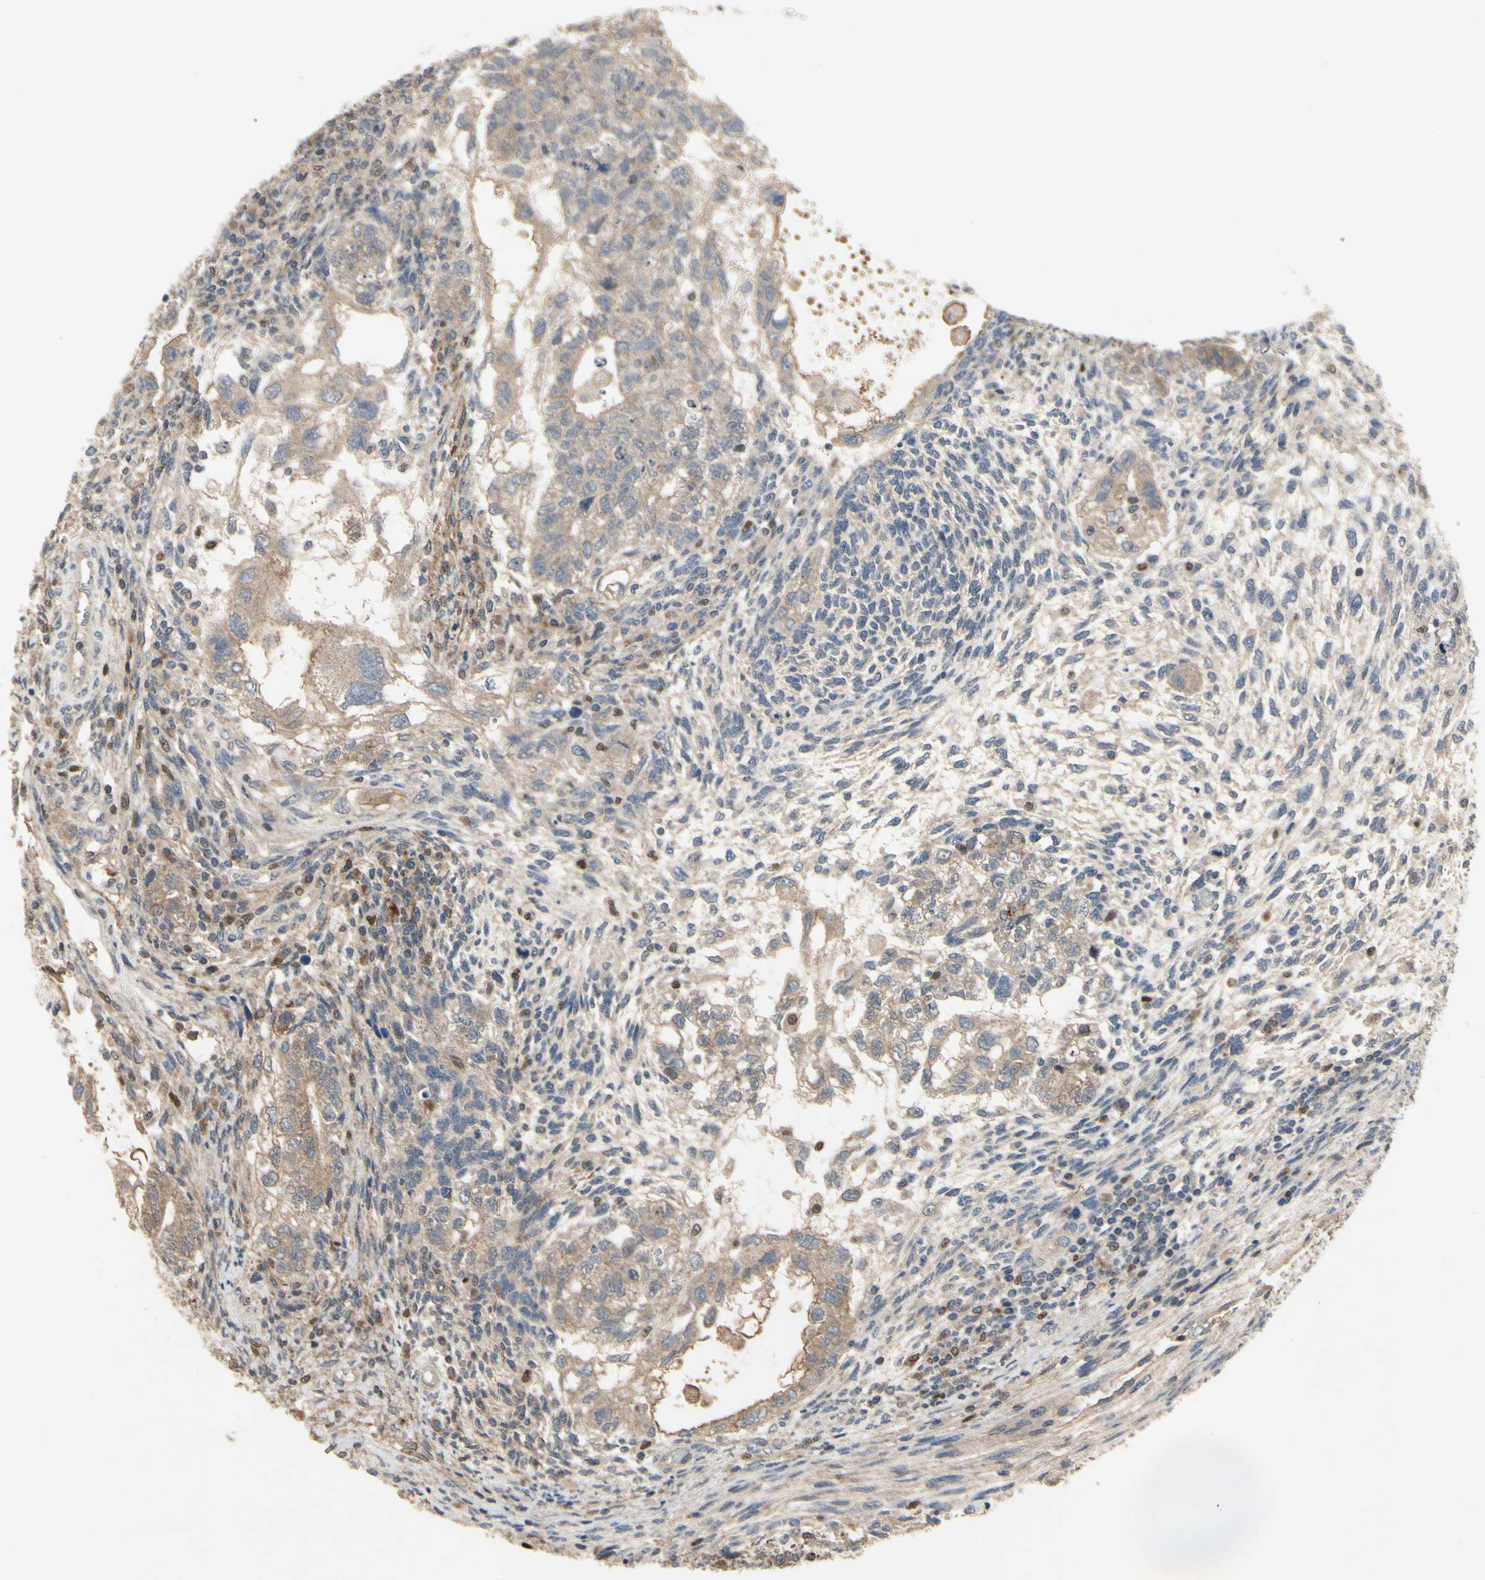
{"staining": {"intensity": "weak", "quantity": ">75%", "location": "cytoplasmic/membranous"}, "tissue": "testis cancer", "cell_type": "Tumor cells", "image_type": "cancer", "snomed": [{"axis": "morphology", "description": "Normal tissue, NOS"}, {"axis": "morphology", "description": "Carcinoma, Embryonal, NOS"}, {"axis": "topography", "description": "Testis"}], "caption": "This micrograph shows immunohistochemistry staining of testis embryonal carcinoma, with low weak cytoplasmic/membranous positivity in approximately >75% of tumor cells.", "gene": "CGREF1", "patient": {"sex": "male", "age": 36}}